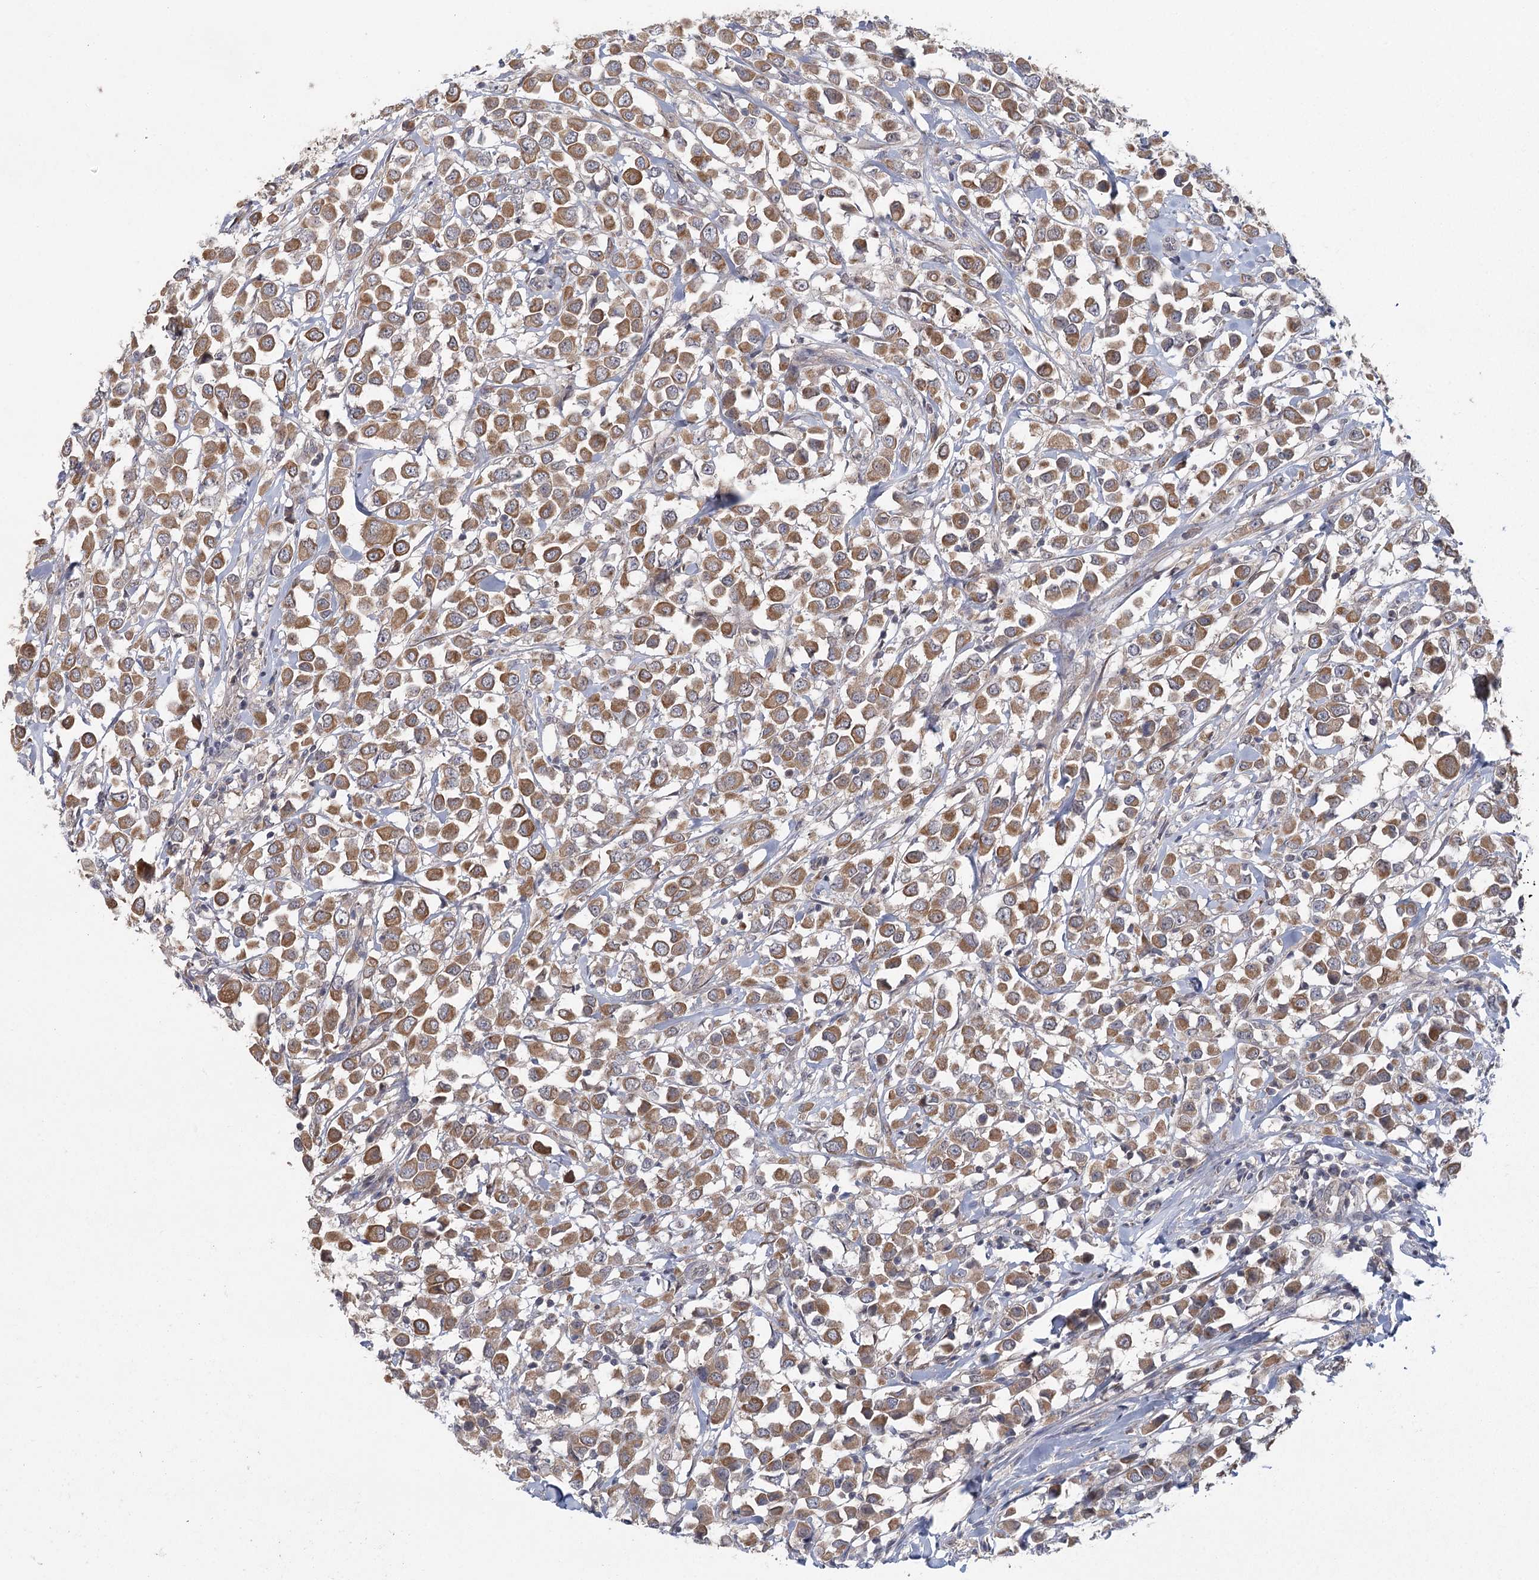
{"staining": {"intensity": "moderate", "quantity": ">75%", "location": "cytoplasmic/membranous"}, "tissue": "breast cancer", "cell_type": "Tumor cells", "image_type": "cancer", "snomed": [{"axis": "morphology", "description": "Duct carcinoma"}, {"axis": "topography", "description": "Breast"}], "caption": "Immunohistochemistry (DAB (3,3'-diaminobenzidine)) staining of human breast invasive ductal carcinoma demonstrates moderate cytoplasmic/membranous protein expression in about >75% of tumor cells.", "gene": "LRRC14B", "patient": {"sex": "female", "age": 61}}